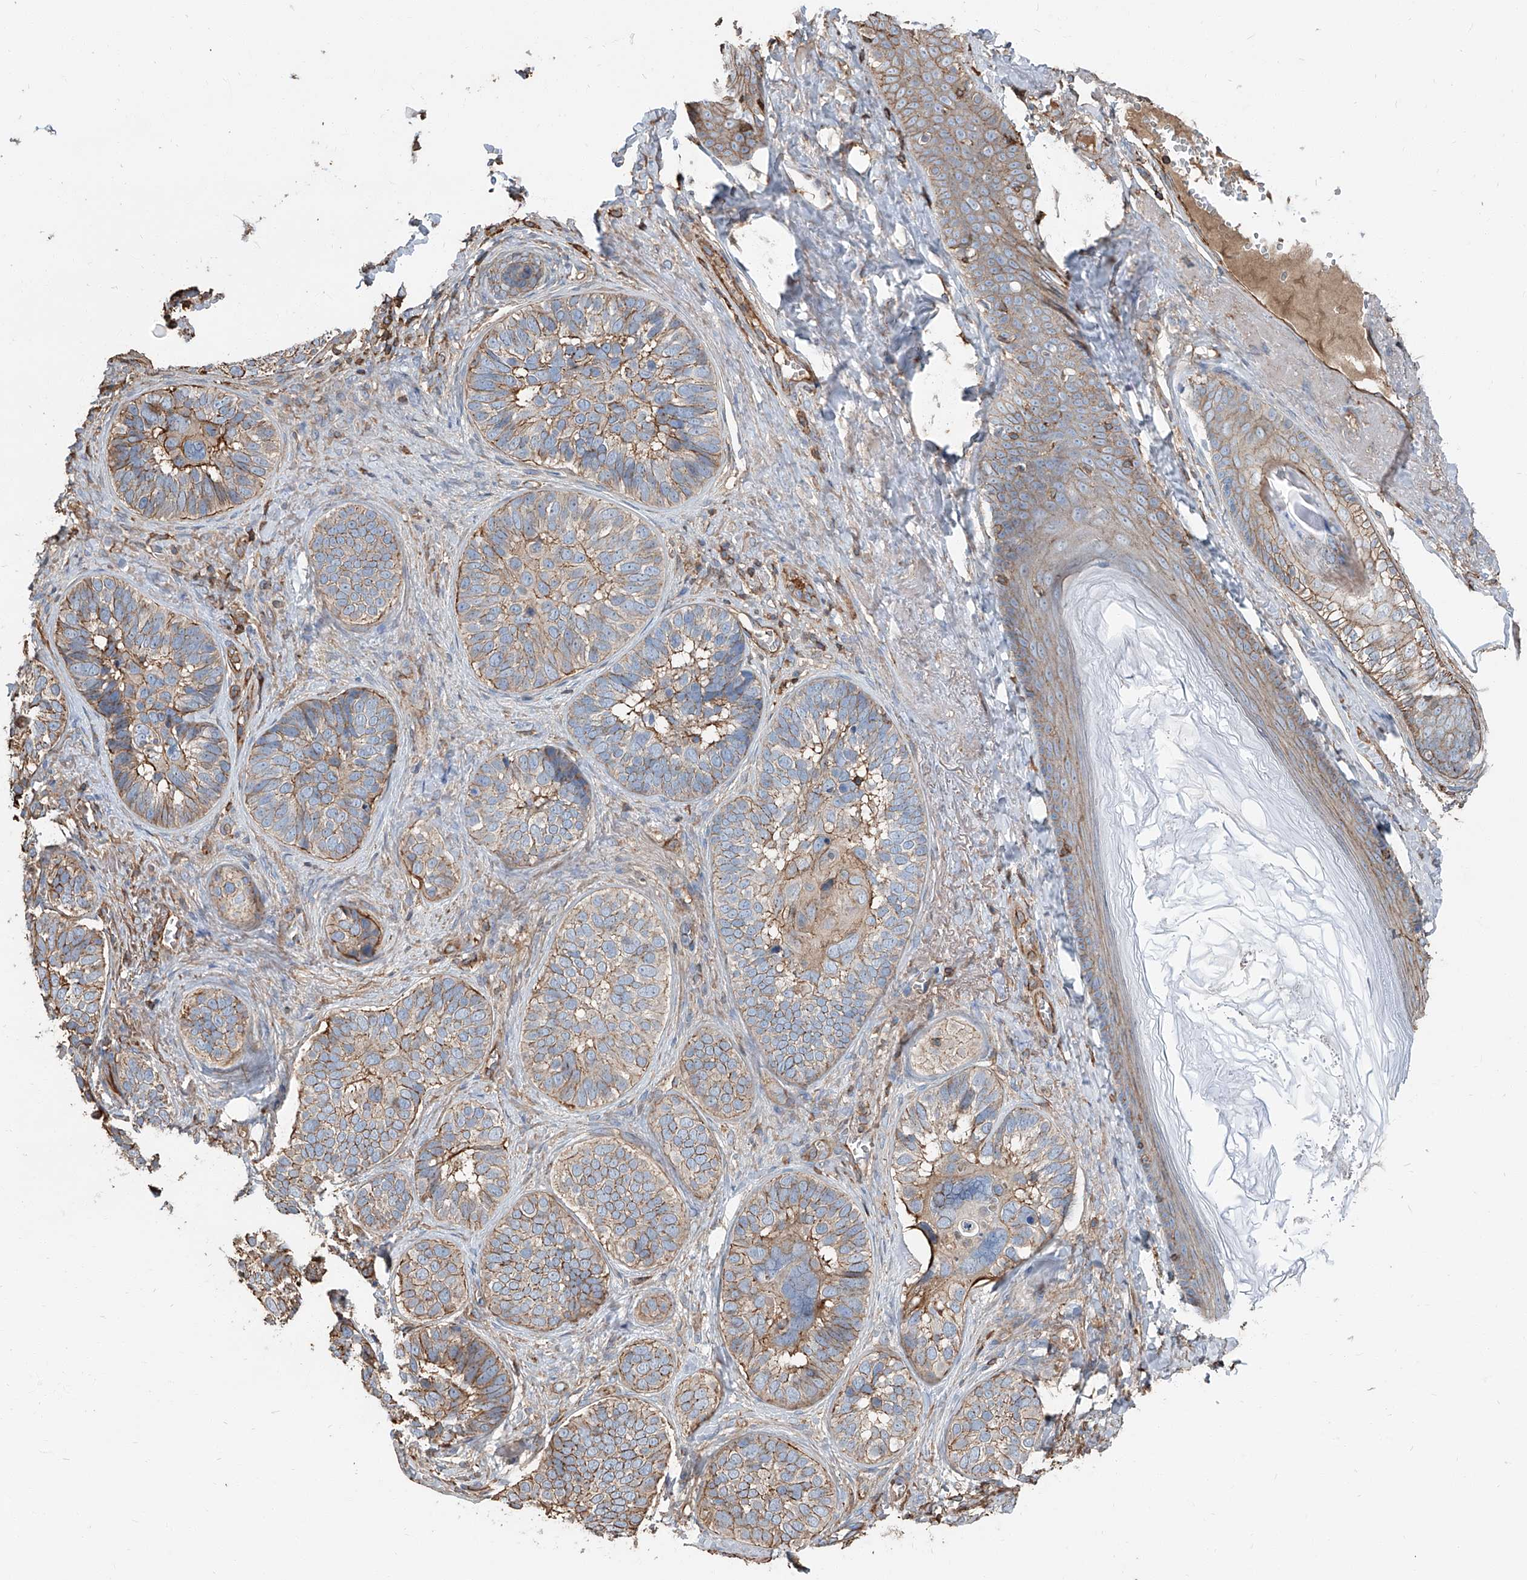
{"staining": {"intensity": "moderate", "quantity": "<25%", "location": "cytoplasmic/membranous"}, "tissue": "skin cancer", "cell_type": "Tumor cells", "image_type": "cancer", "snomed": [{"axis": "morphology", "description": "Basal cell carcinoma"}, {"axis": "topography", "description": "Skin"}], "caption": "IHC of human skin cancer (basal cell carcinoma) reveals low levels of moderate cytoplasmic/membranous staining in about <25% of tumor cells.", "gene": "PIEZO2", "patient": {"sex": "male", "age": 62}}